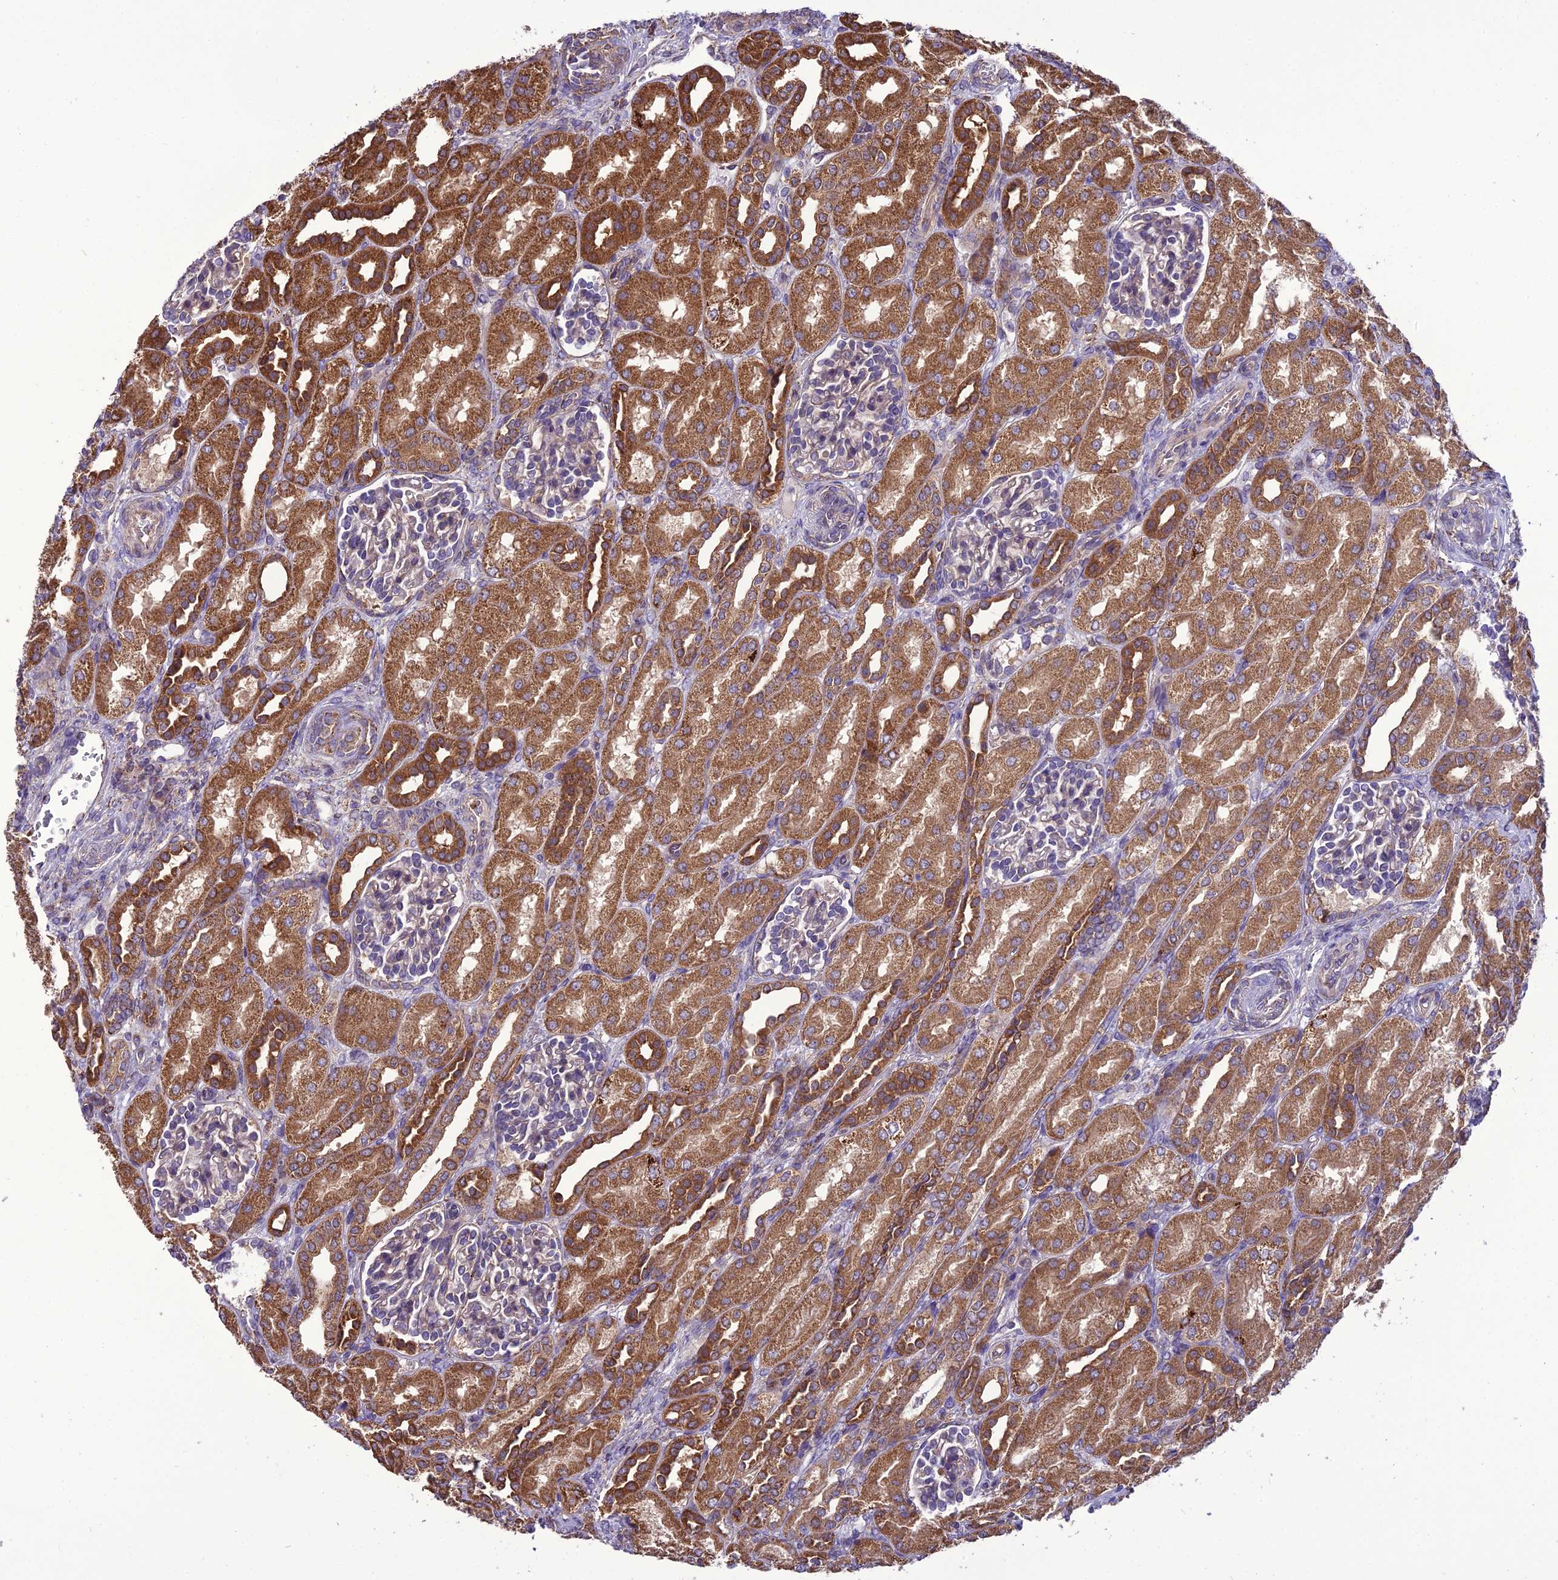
{"staining": {"intensity": "negative", "quantity": "none", "location": "none"}, "tissue": "kidney", "cell_type": "Cells in glomeruli", "image_type": "normal", "snomed": [{"axis": "morphology", "description": "Normal tissue, NOS"}, {"axis": "morphology", "description": "Neoplasm, malignant, NOS"}, {"axis": "topography", "description": "Kidney"}], "caption": "Immunohistochemical staining of unremarkable kidney displays no significant positivity in cells in glomeruli.", "gene": "ENSG00000260272", "patient": {"sex": "female", "age": 1}}